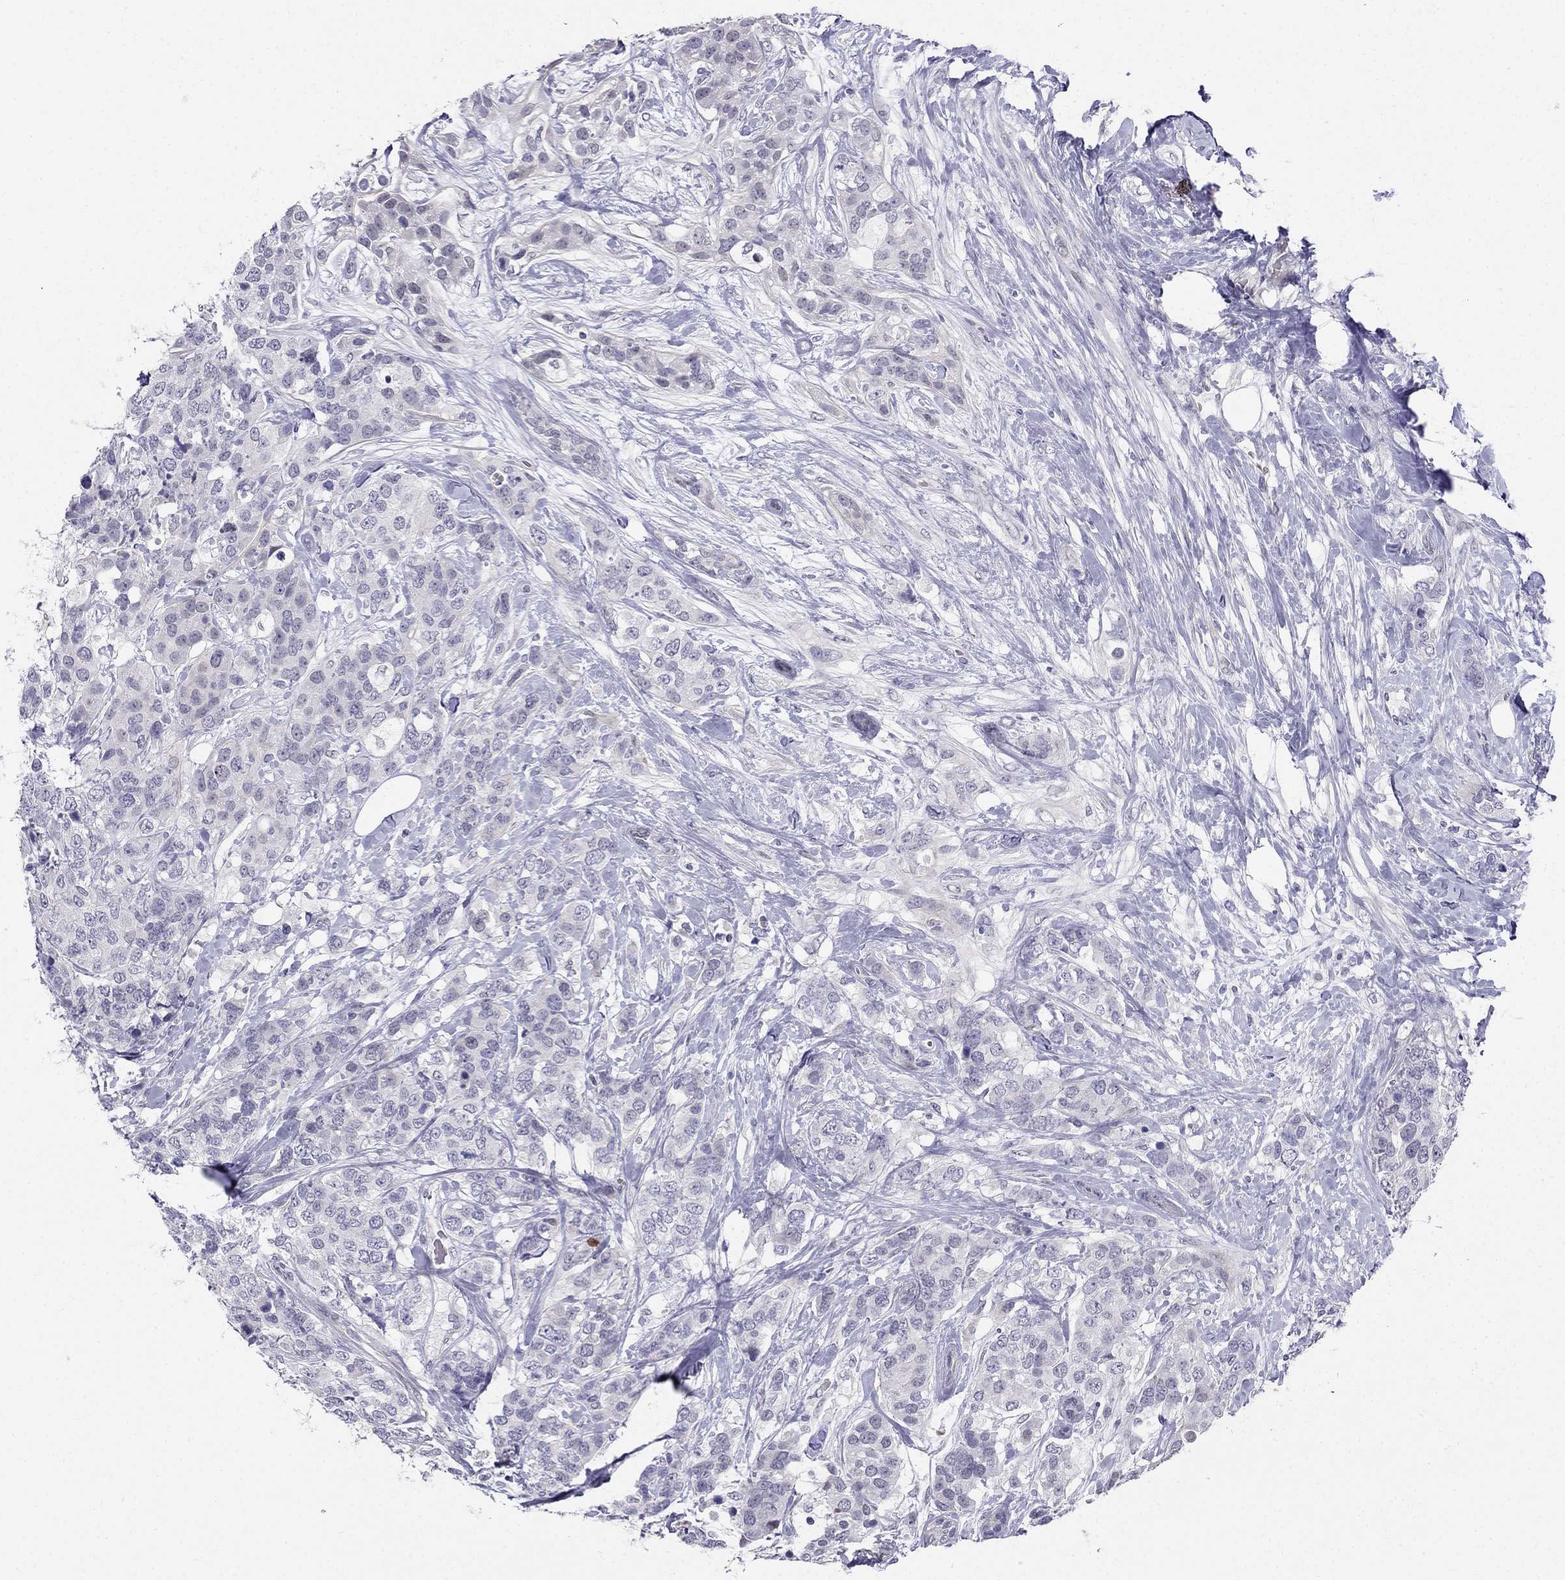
{"staining": {"intensity": "negative", "quantity": "none", "location": "none"}, "tissue": "breast cancer", "cell_type": "Tumor cells", "image_type": "cancer", "snomed": [{"axis": "morphology", "description": "Lobular carcinoma"}, {"axis": "topography", "description": "Breast"}], "caption": "Immunohistochemistry micrograph of neoplastic tissue: human breast cancer stained with DAB (3,3'-diaminobenzidine) shows no significant protein positivity in tumor cells. The staining is performed using DAB brown chromogen with nuclei counter-stained in using hematoxylin.", "gene": "BAG5", "patient": {"sex": "female", "age": 59}}